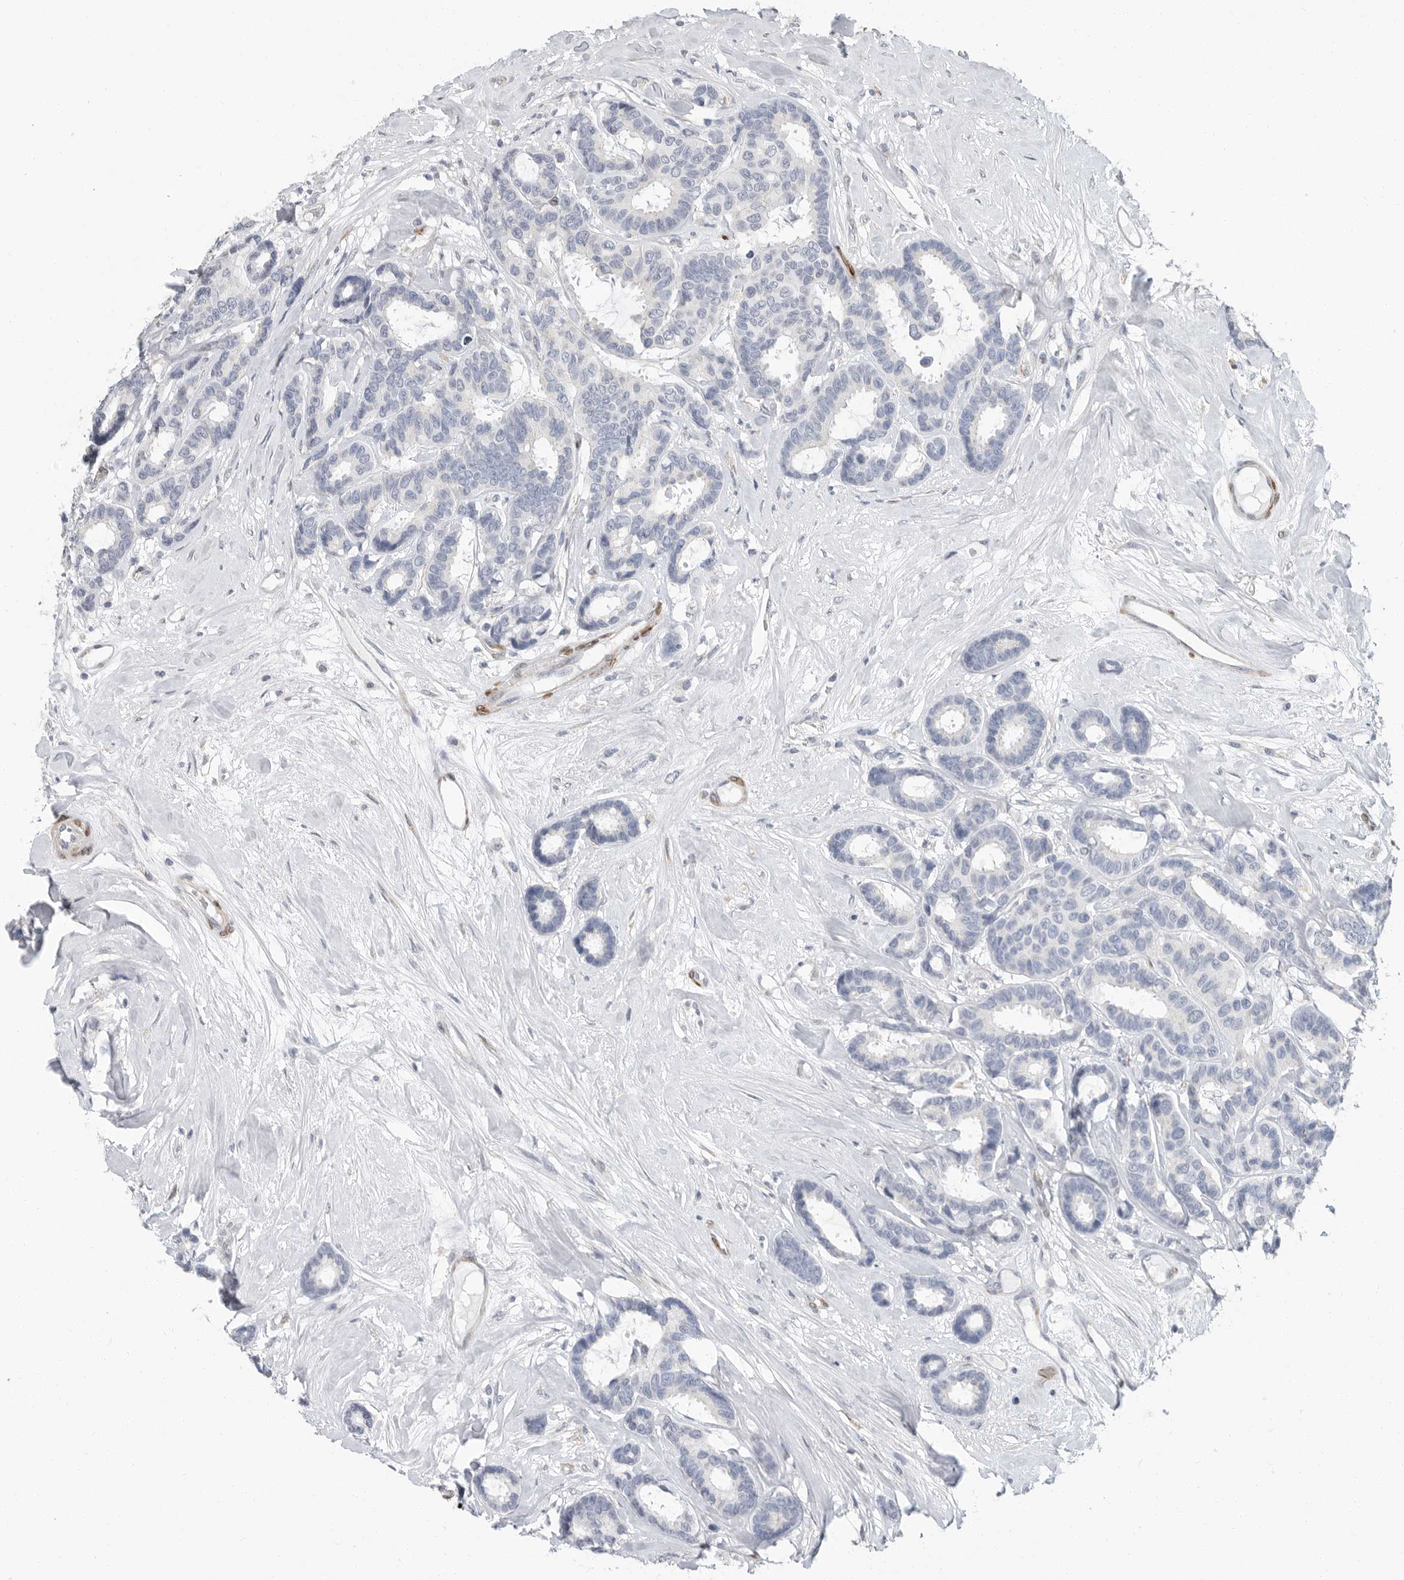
{"staining": {"intensity": "negative", "quantity": "none", "location": "none"}, "tissue": "breast cancer", "cell_type": "Tumor cells", "image_type": "cancer", "snomed": [{"axis": "morphology", "description": "Duct carcinoma"}, {"axis": "topography", "description": "Breast"}], "caption": "Breast cancer was stained to show a protein in brown. There is no significant expression in tumor cells.", "gene": "PLN", "patient": {"sex": "female", "age": 87}}